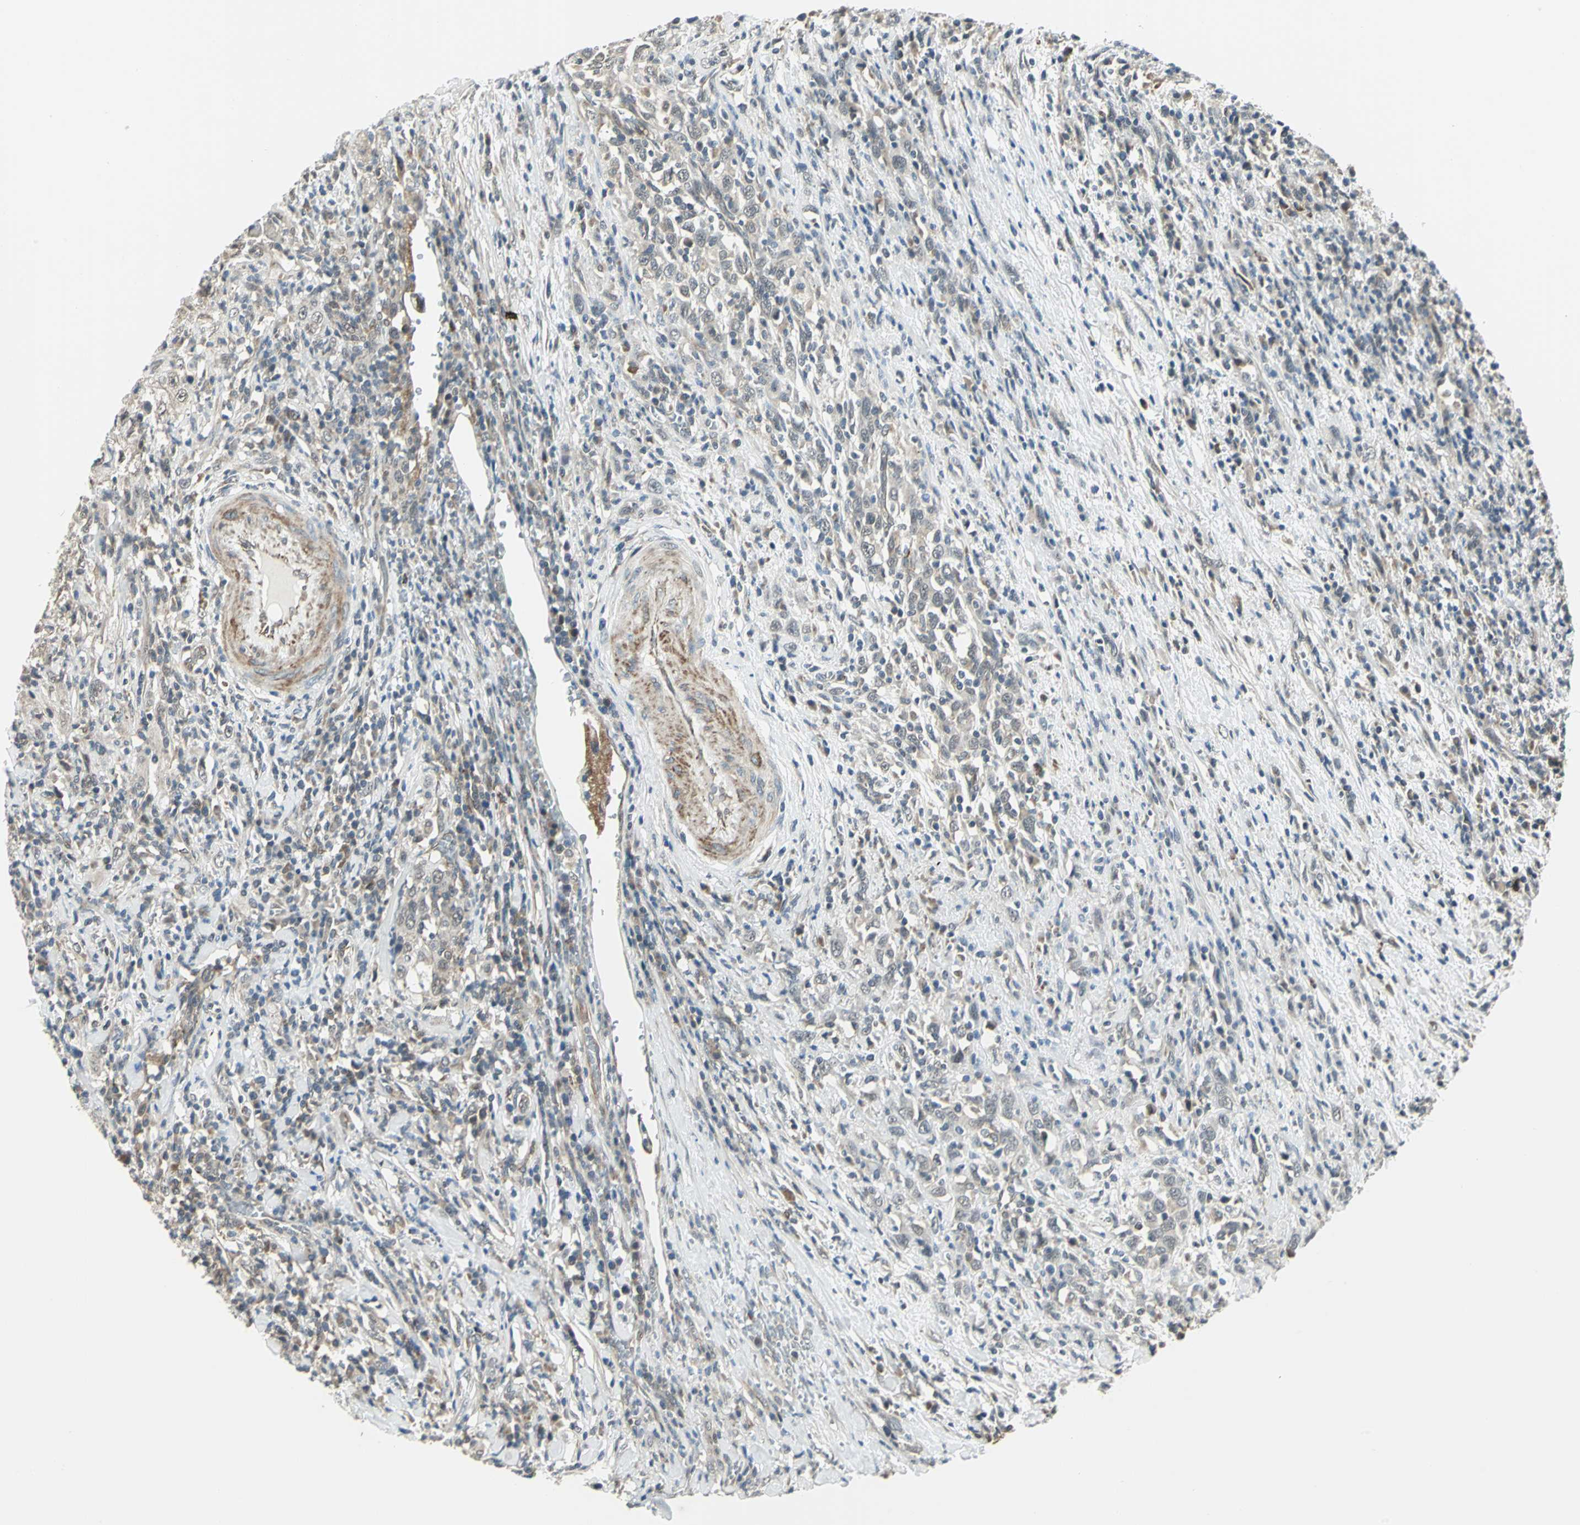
{"staining": {"intensity": "weak", "quantity": "<25%", "location": "cytoplasmic/membranous"}, "tissue": "urothelial cancer", "cell_type": "Tumor cells", "image_type": "cancer", "snomed": [{"axis": "morphology", "description": "Urothelial carcinoma, High grade"}, {"axis": "topography", "description": "Urinary bladder"}], "caption": "Immunohistochemistry (IHC) histopathology image of human urothelial cancer stained for a protein (brown), which exhibits no expression in tumor cells.", "gene": "PLAGL2", "patient": {"sex": "male", "age": 61}}